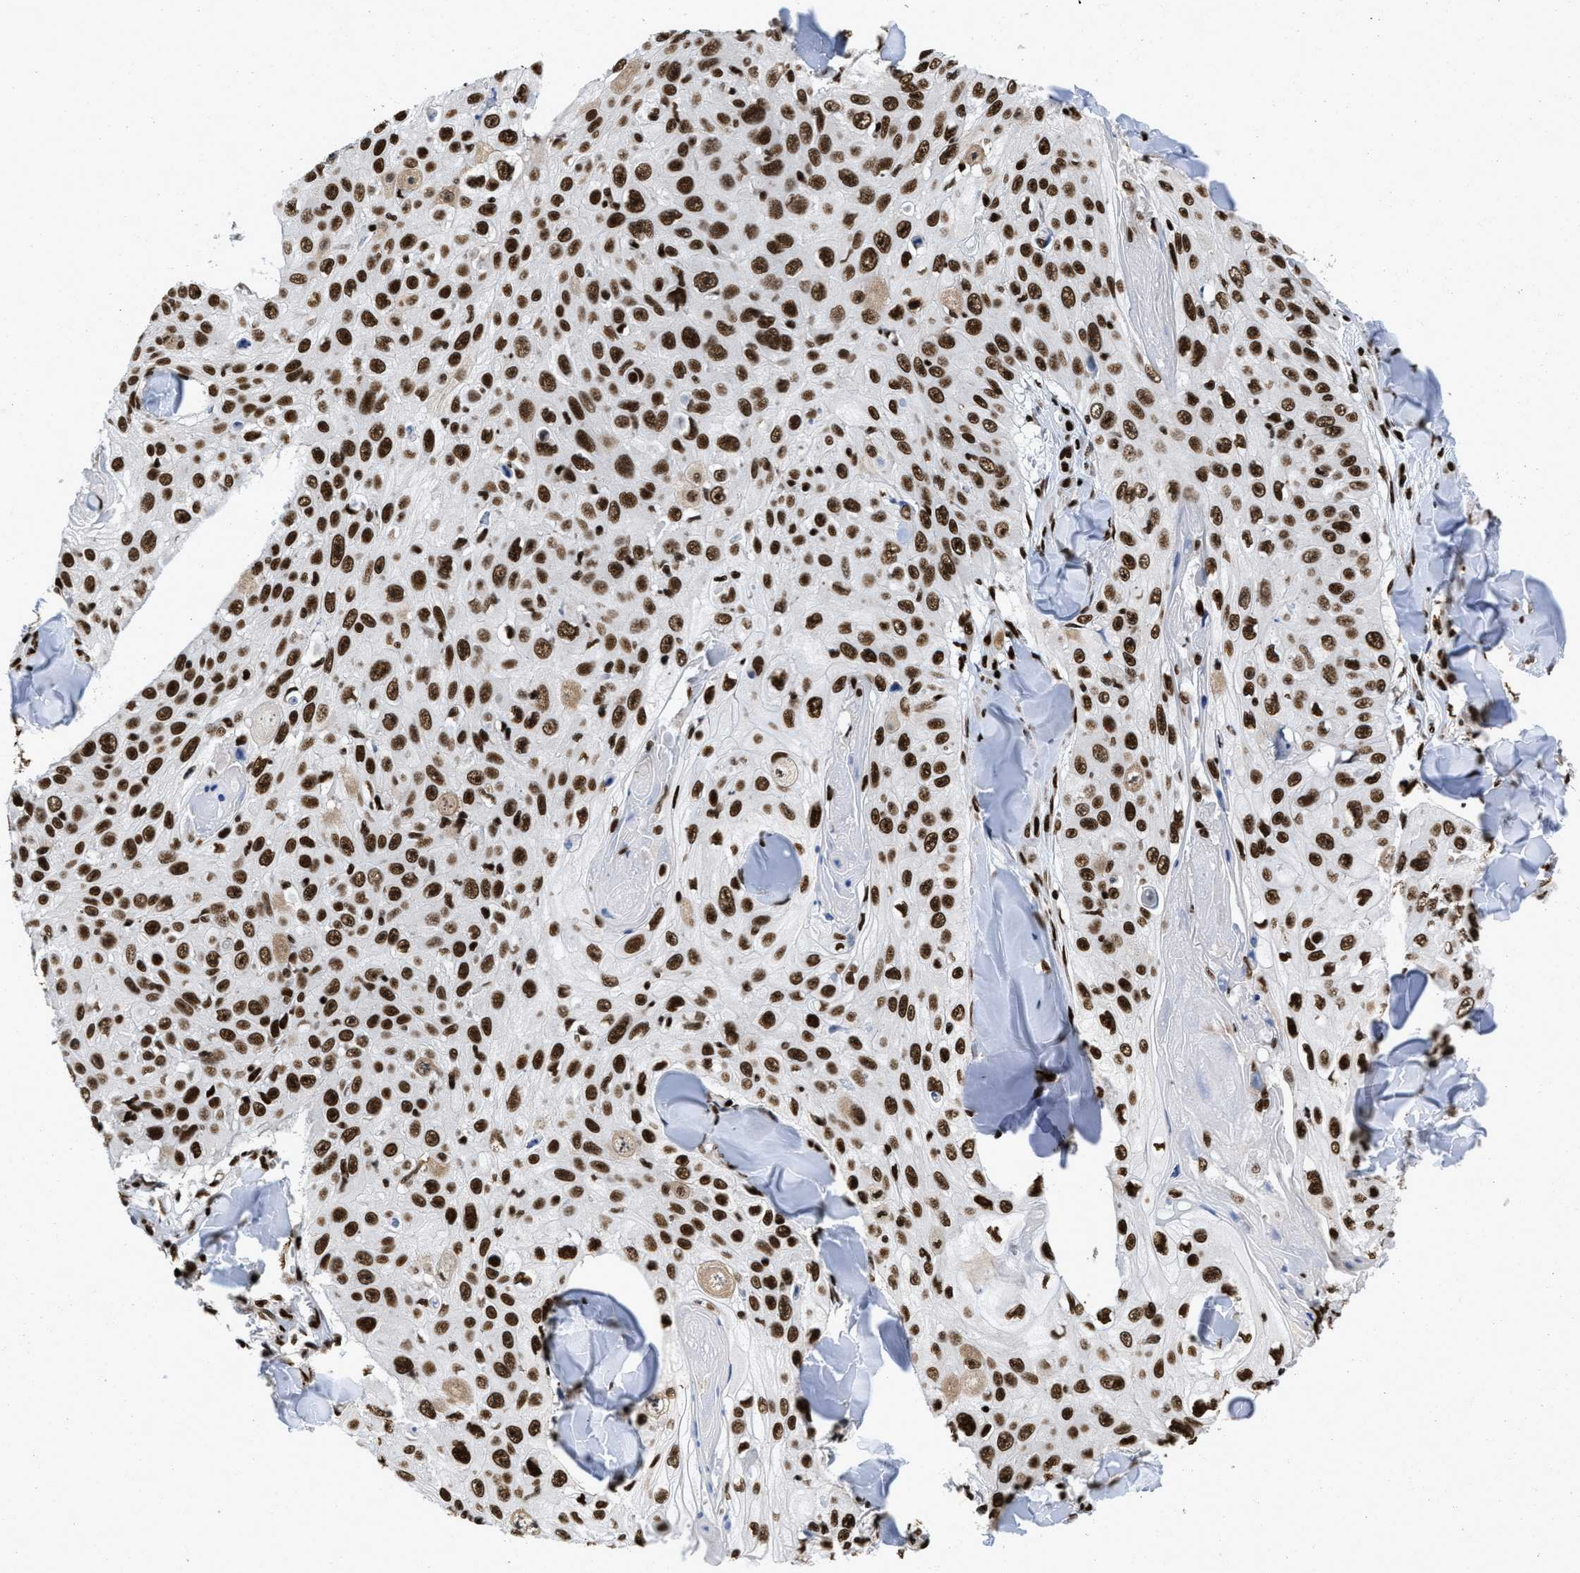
{"staining": {"intensity": "strong", "quantity": ">75%", "location": "nuclear"}, "tissue": "skin cancer", "cell_type": "Tumor cells", "image_type": "cancer", "snomed": [{"axis": "morphology", "description": "Squamous cell carcinoma, NOS"}, {"axis": "topography", "description": "Skin"}], "caption": "Skin cancer (squamous cell carcinoma) stained for a protein exhibits strong nuclear positivity in tumor cells.", "gene": "CREB1", "patient": {"sex": "male", "age": 86}}